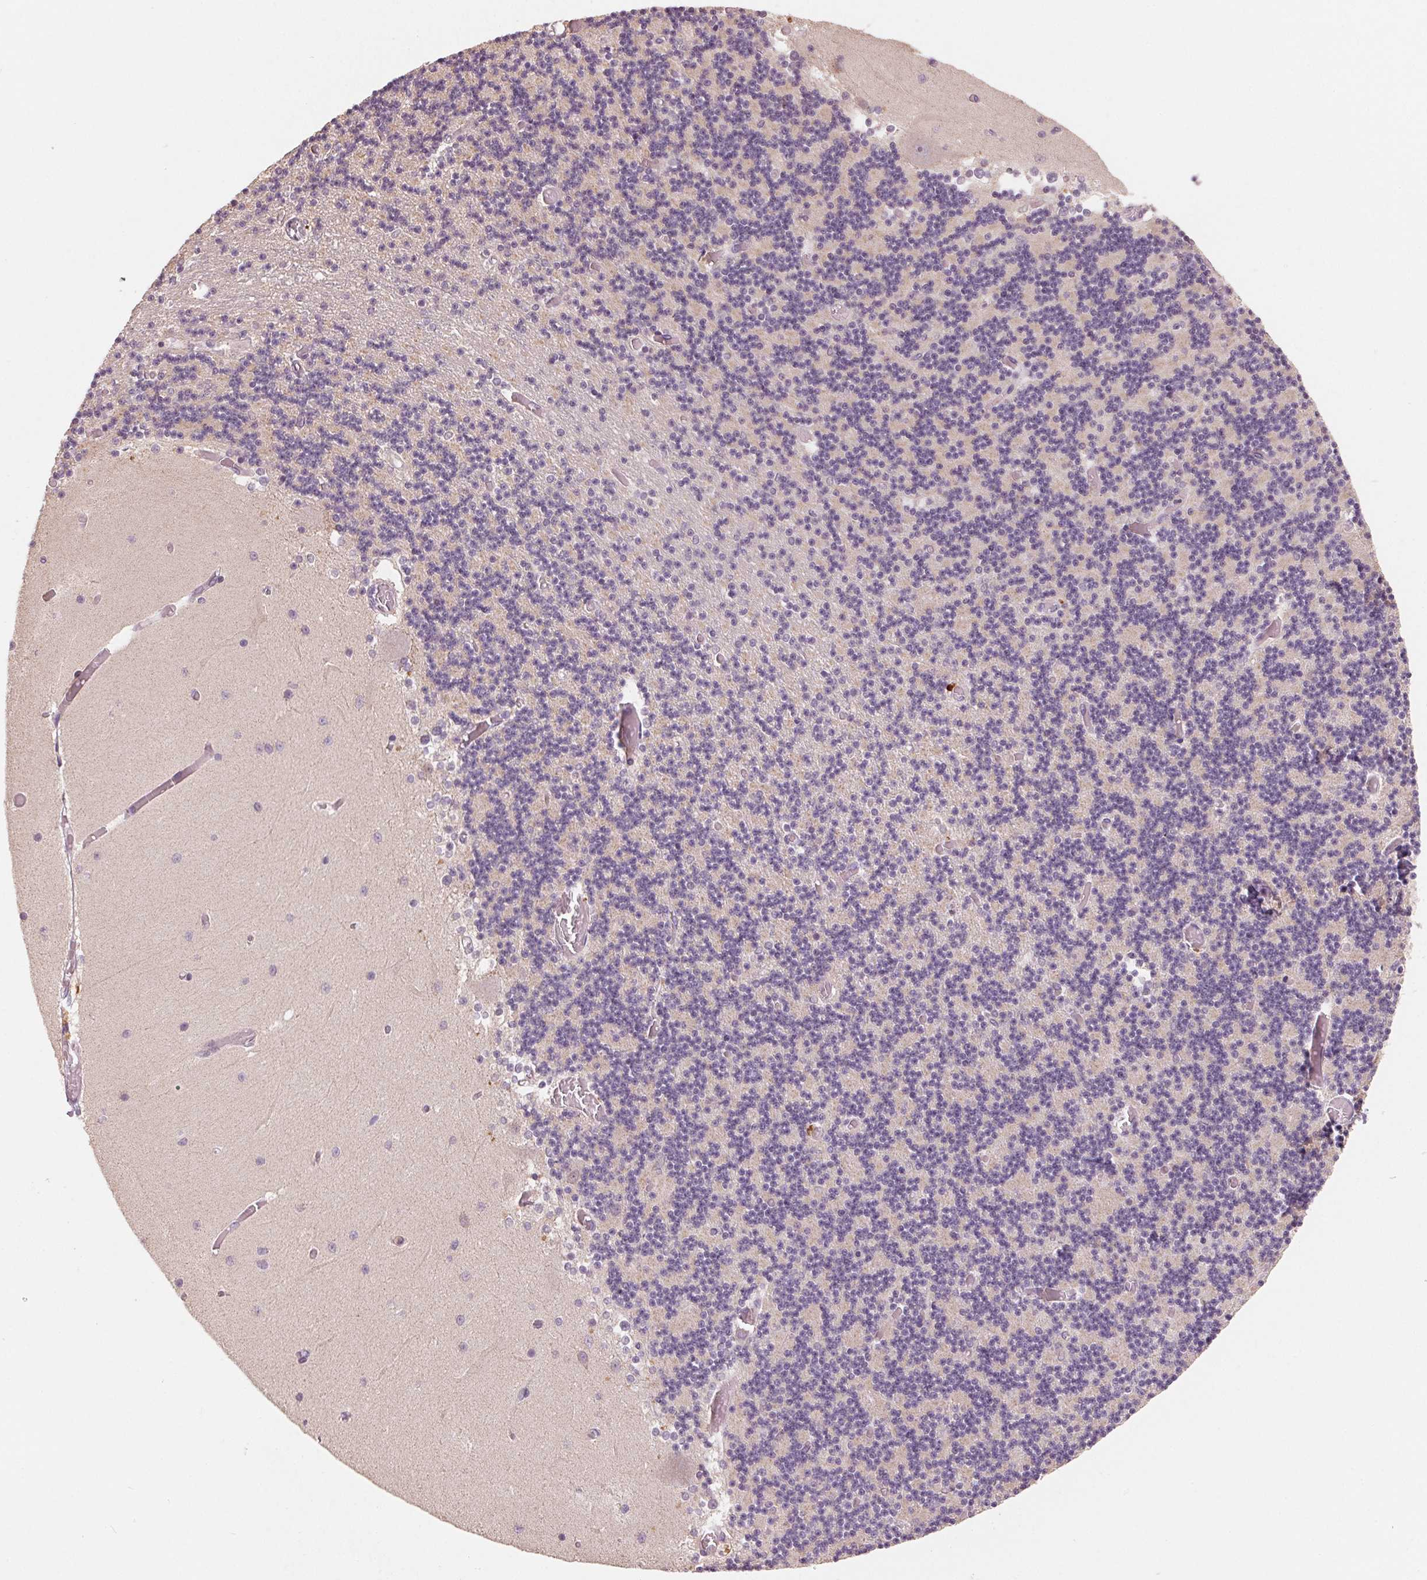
{"staining": {"intensity": "weak", "quantity": "<25%", "location": "cytoplasmic/membranous"}, "tissue": "cerebellum", "cell_type": "Cells in granular layer", "image_type": "normal", "snomed": [{"axis": "morphology", "description": "Normal tissue, NOS"}, {"axis": "topography", "description": "Cerebellum"}], "caption": "Immunohistochemistry of normal cerebellum demonstrates no staining in cells in granular layer.", "gene": "AQP8", "patient": {"sex": "female", "age": 28}}